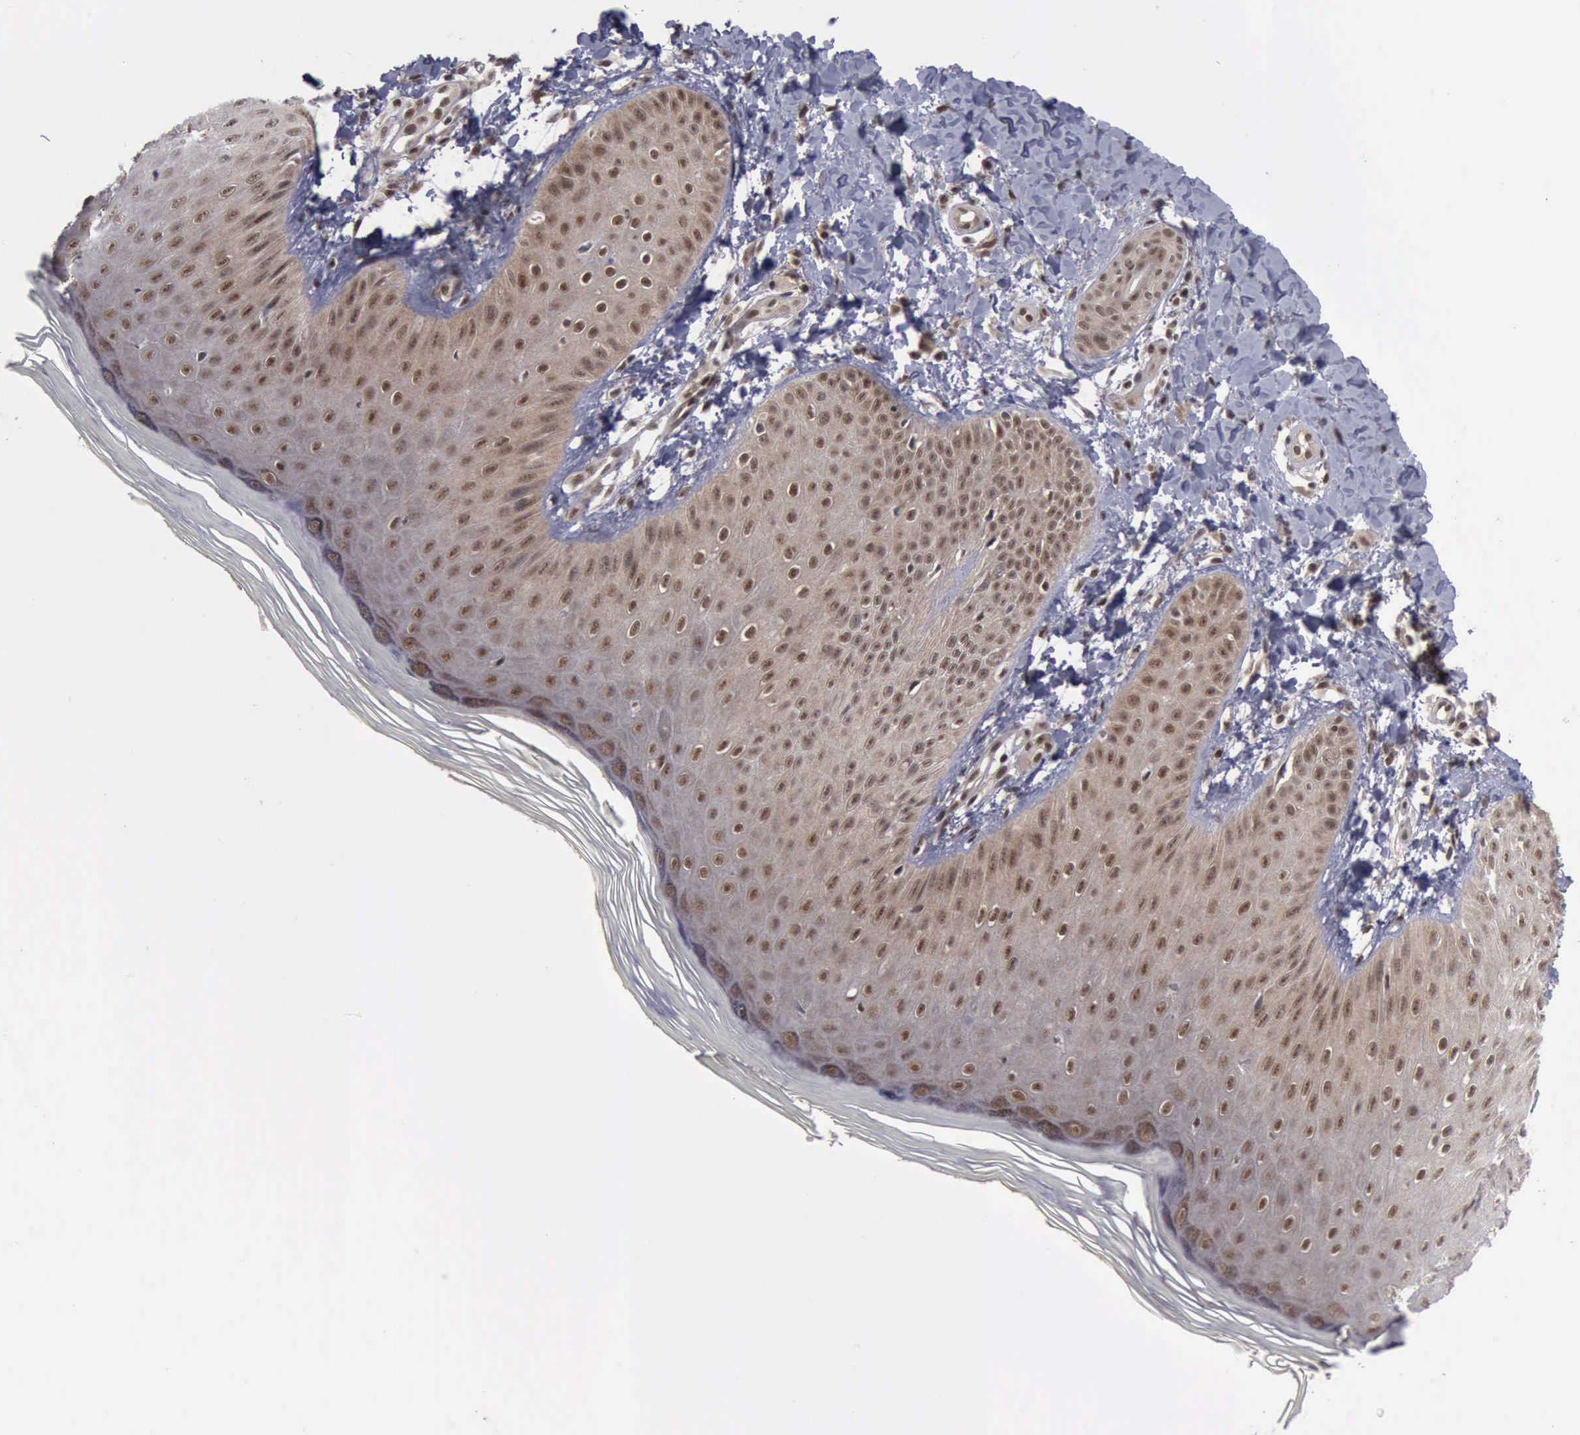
{"staining": {"intensity": "strong", "quantity": ">75%", "location": "cytoplasmic/membranous,nuclear"}, "tissue": "skin", "cell_type": "Epidermal cells", "image_type": "normal", "snomed": [{"axis": "morphology", "description": "Normal tissue, NOS"}, {"axis": "morphology", "description": "Inflammation, NOS"}, {"axis": "topography", "description": "Soft tissue"}, {"axis": "topography", "description": "Anal"}], "caption": "DAB immunohistochemical staining of normal skin reveals strong cytoplasmic/membranous,nuclear protein expression in about >75% of epidermal cells.", "gene": "ATM", "patient": {"sex": "female", "age": 15}}